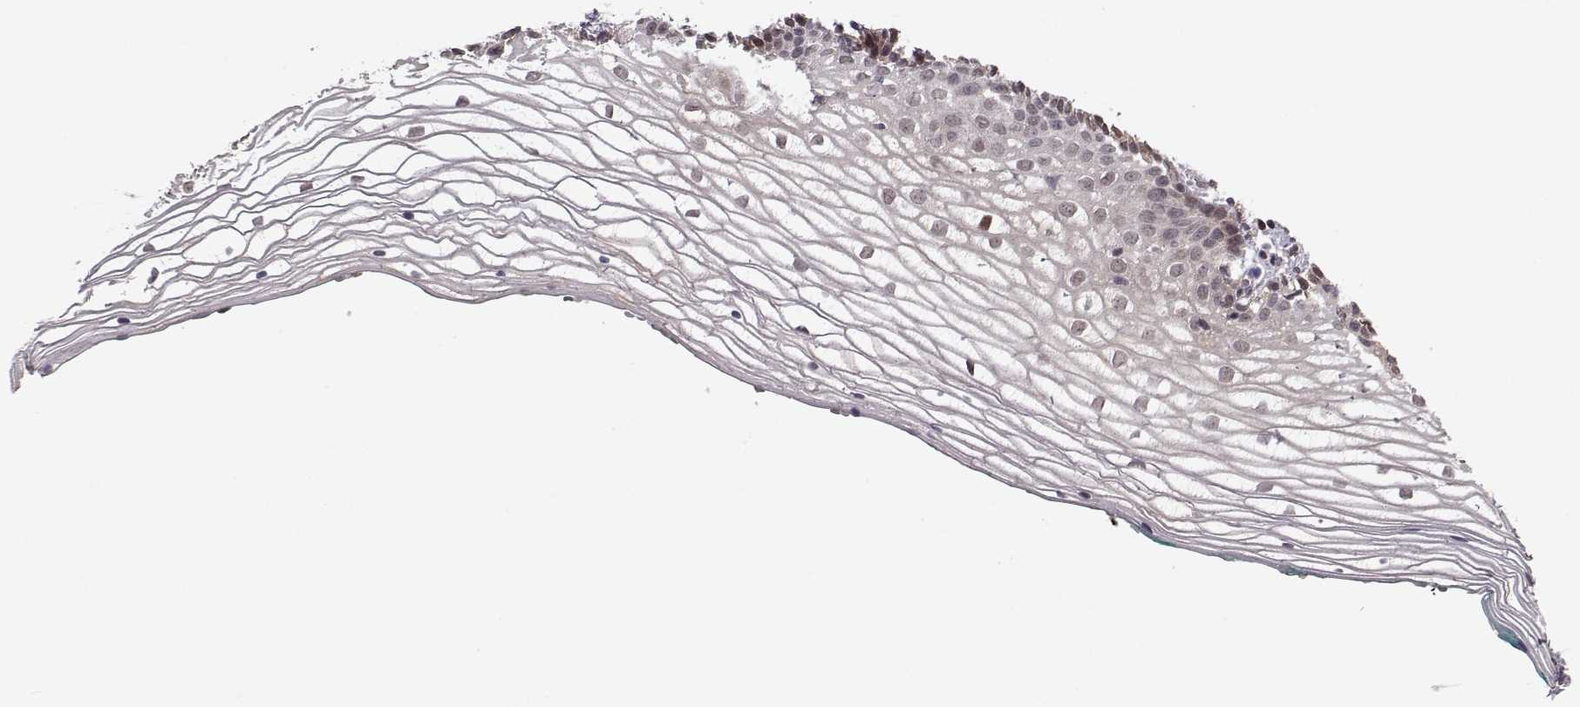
{"staining": {"intensity": "weak", "quantity": "<25%", "location": "nuclear"}, "tissue": "vagina", "cell_type": "Squamous epithelial cells", "image_type": "normal", "snomed": [{"axis": "morphology", "description": "Normal tissue, NOS"}, {"axis": "topography", "description": "Vagina"}], "caption": "The IHC photomicrograph has no significant positivity in squamous epithelial cells of vagina. The staining is performed using DAB (3,3'-diaminobenzidine) brown chromogen with nuclei counter-stained in using hematoxylin.", "gene": "PLEKHG3", "patient": {"sex": "female", "age": 36}}